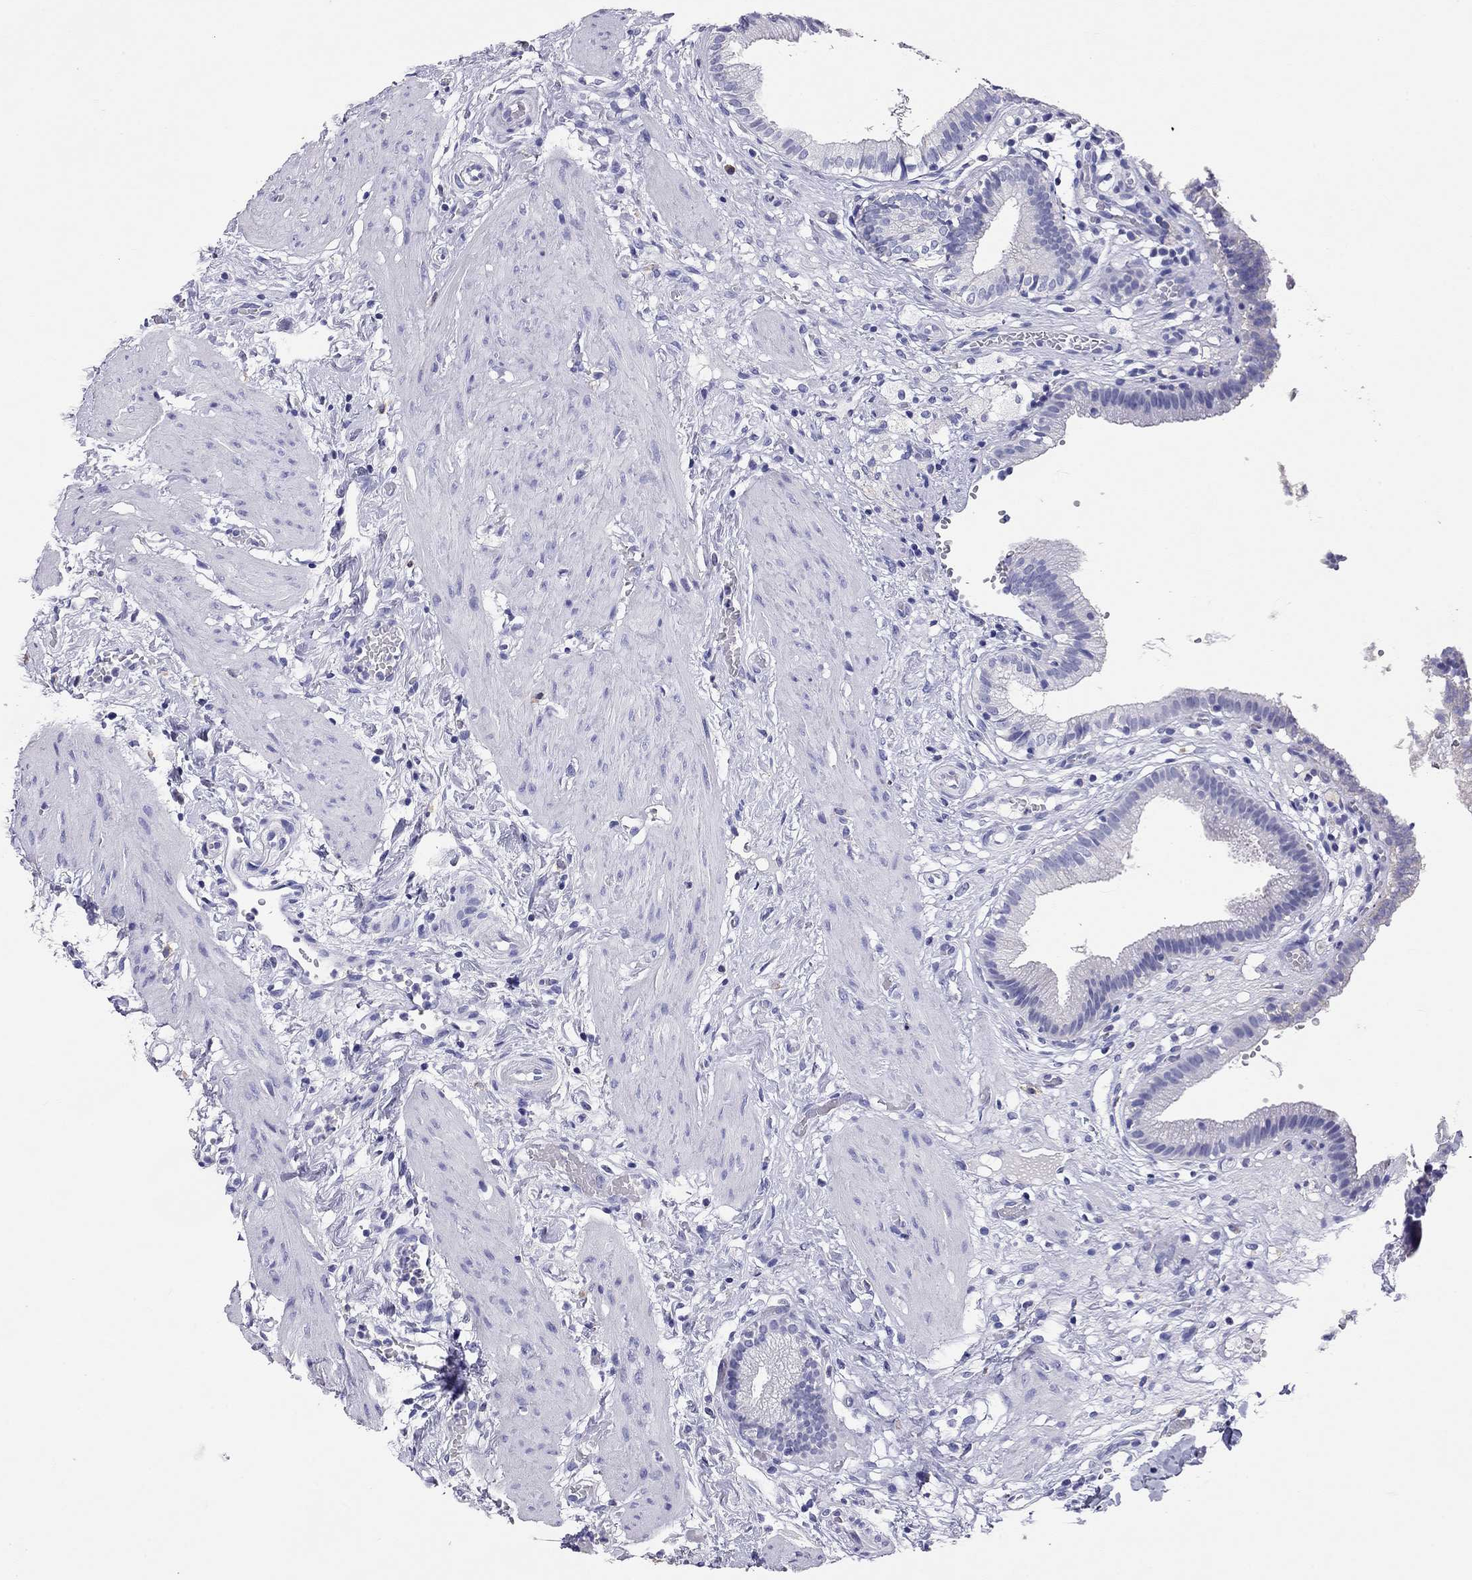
{"staining": {"intensity": "negative", "quantity": "none", "location": "none"}, "tissue": "gallbladder", "cell_type": "Glandular cells", "image_type": "normal", "snomed": [{"axis": "morphology", "description": "Normal tissue, NOS"}, {"axis": "topography", "description": "Gallbladder"}], "caption": "The histopathology image shows no staining of glandular cells in unremarkable gallbladder. (Immunohistochemistry, brightfield microscopy, high magnification).", "gene": "CALHM1", "patient": {"sex": "female", "age": 24}}